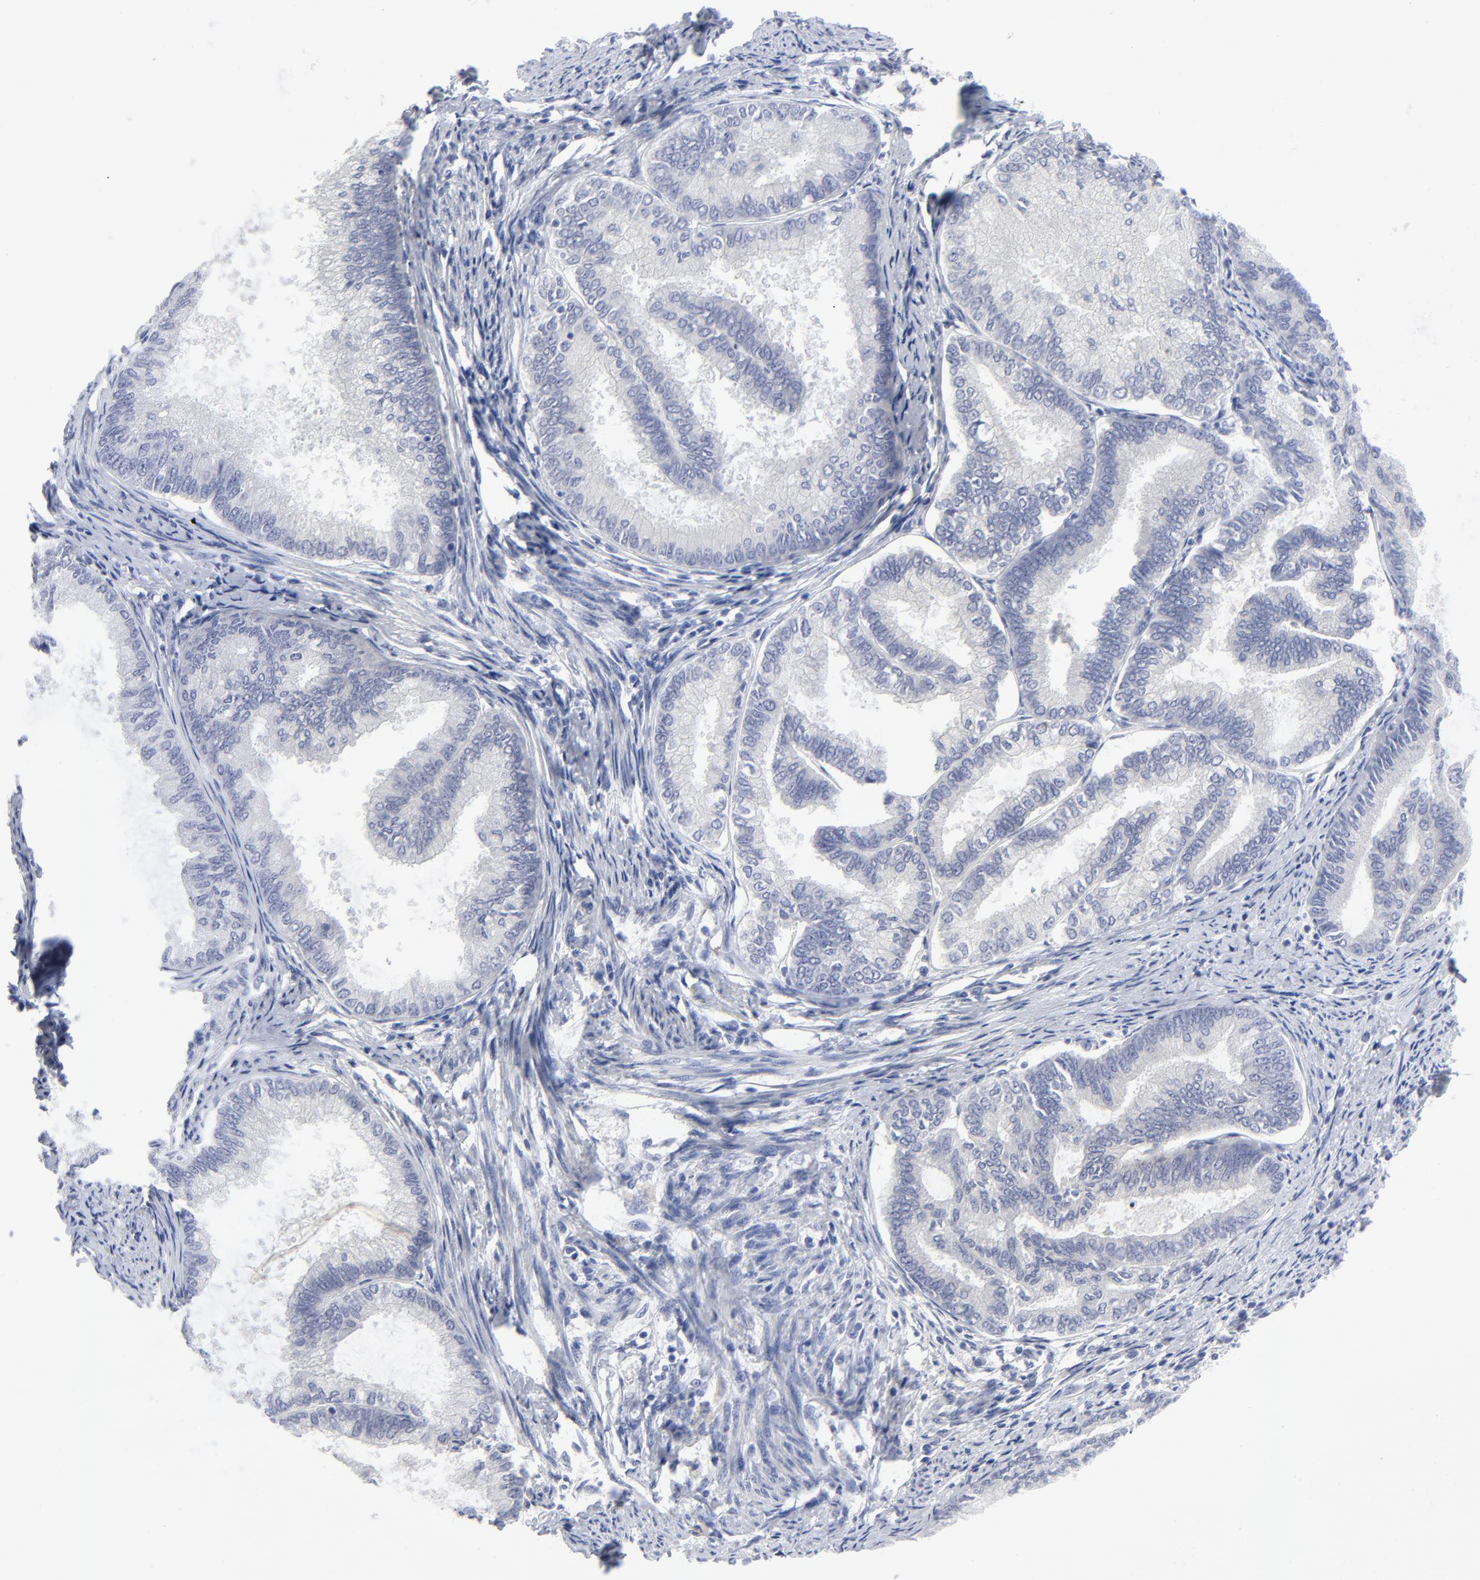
{"staining": {"intensity": "negative", "quantity": "none", "location": "none"}, "tissue": "endometrial cancer", "cell_type": "Tumor cells", "image_type": "cancer", "snomed": [{"axis": "morphology", "description": "Adenocarcinoma, NOS"}, {"axis": "topography", "description": "Endometrium"}], "caption": "DAB immunohistochemical staining of human endometrial cancer (adenocarcinoma) demonstrates no significant expression in tumor cells.", "gene": "CLEC4G", "patient": {"sex": "female", "age": 86}}